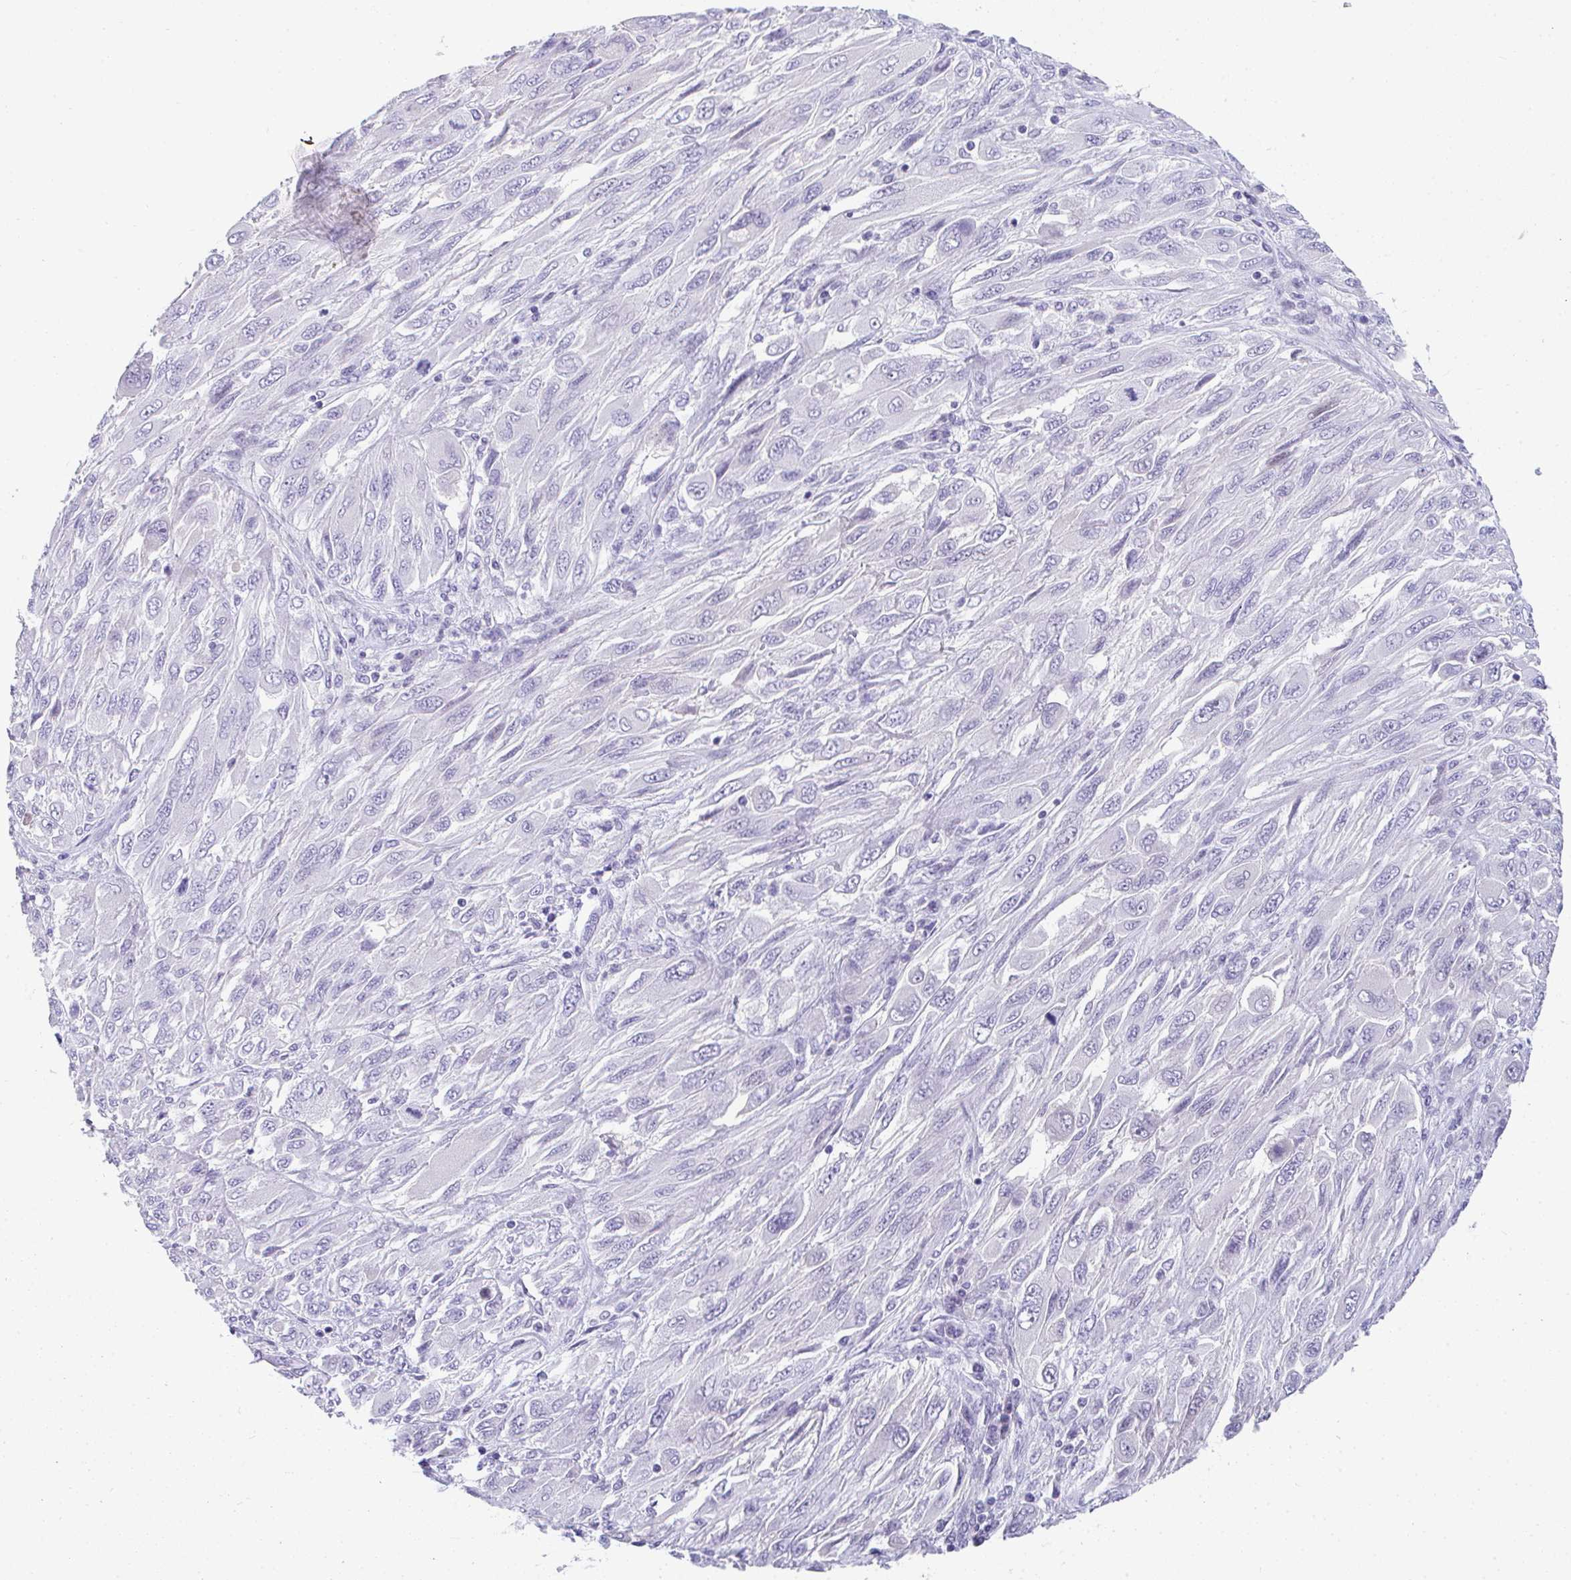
{"staining": {"intensity": "negative", "quantity": "none", "location": "none"}, "tissue": "melanoma", "cell_type": "Tumor cells", "image_type": "cancer", "snomed": [{"axis": "morphology", "description": "Malignant melanoma, NOS"}, {"axis": "topography", "description": "Skin"}], "caption": "A high-resolution image shows immunohistochemistry (IHC) staining of melanoma, which demonstrates no significant staining in tumor cells.", "gene": "TTC30B", "patient": {"sex": "female", "age": 91}}